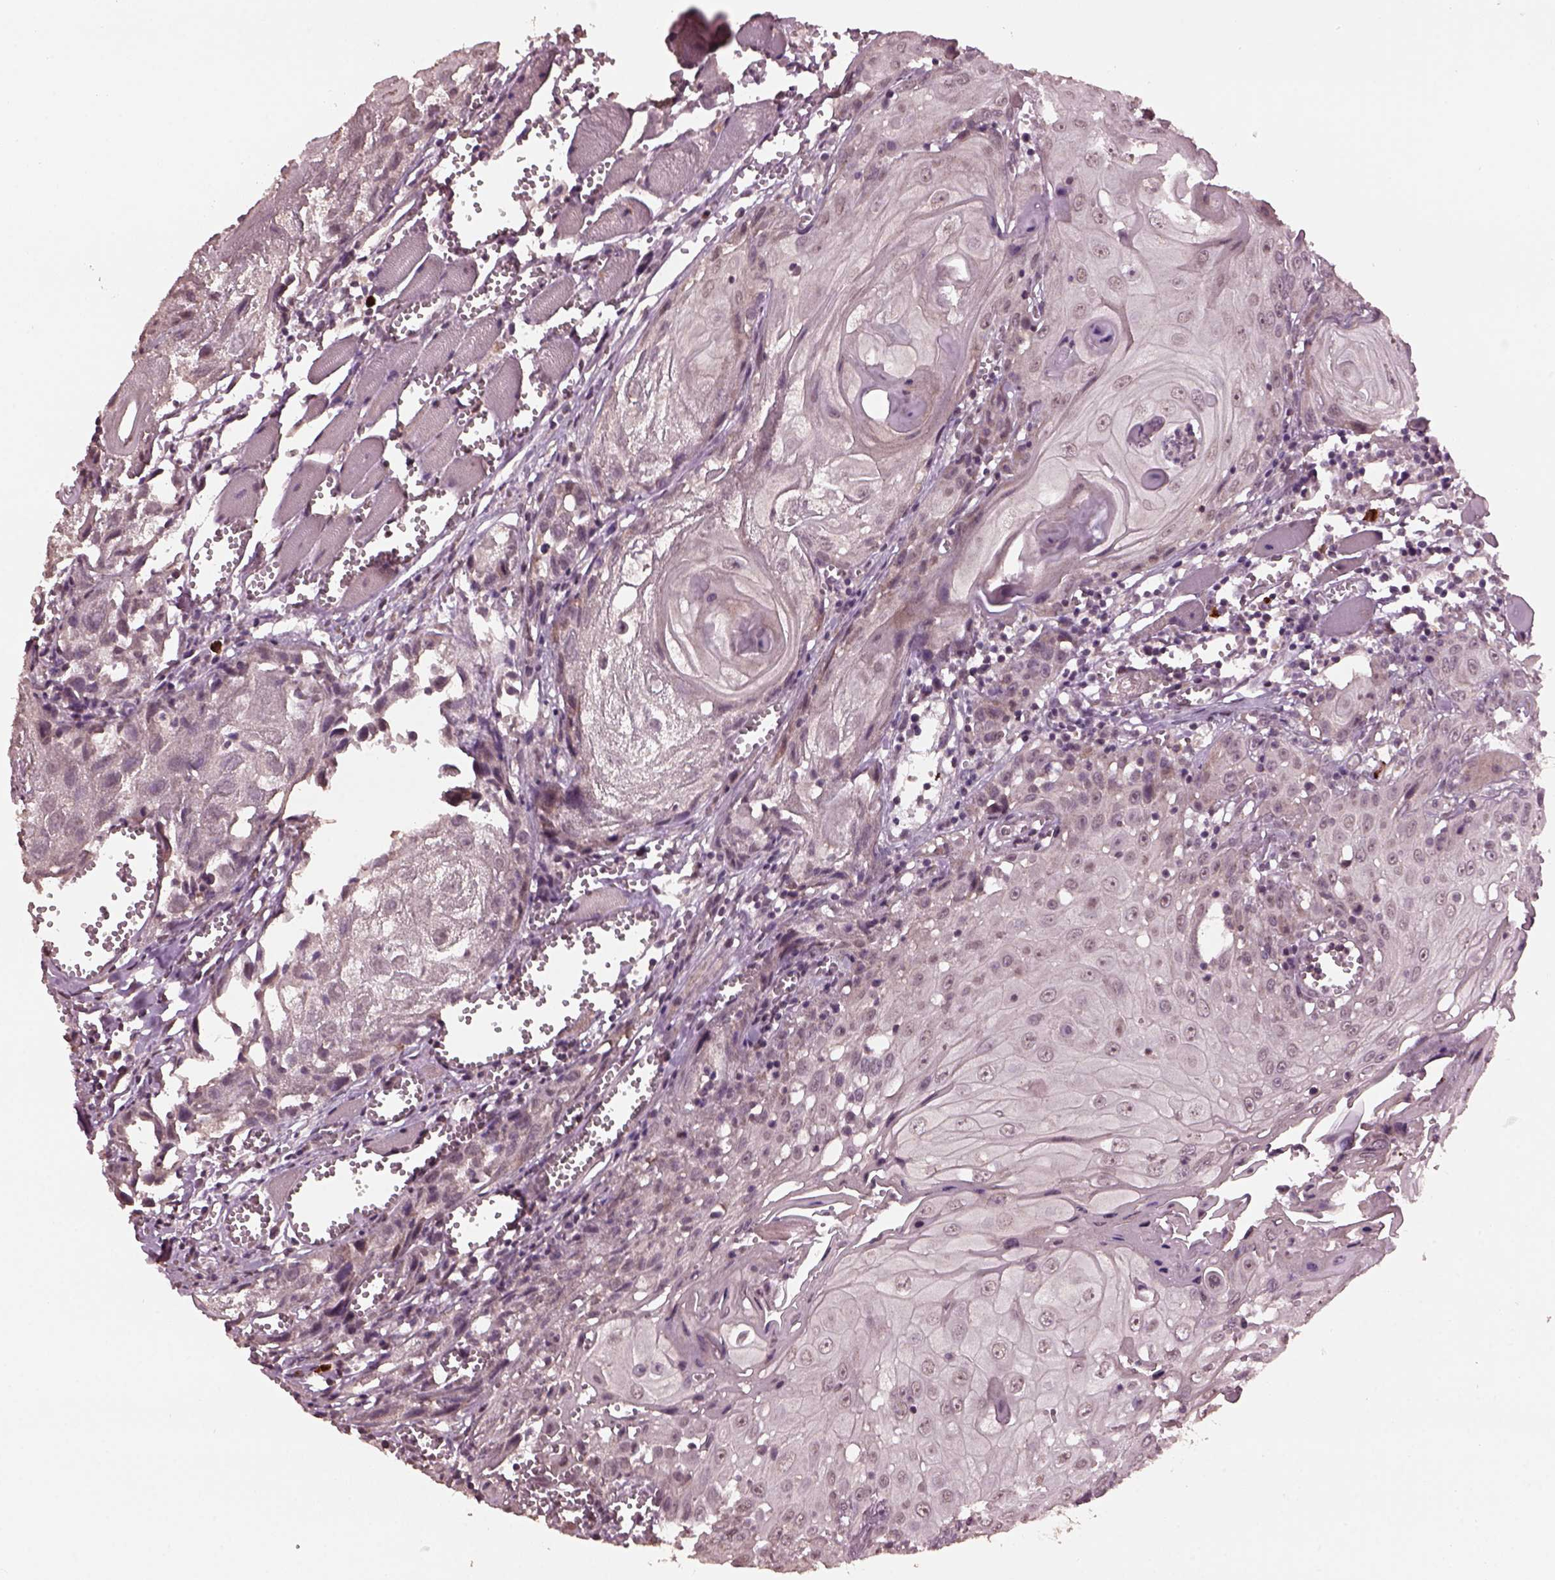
{"staining": {"intensity": "negative", "quantity": "none", "location": "none"}, "tissue": "head and neck cancer", "cell_type": "Tumor cells", "image_type": "cancer", "snomed": [{"axis": "morphology", "description": "Squamous cell carcinoma, NOS"}, {"axis": "topography", "description": "Head-Neck"}], "caption": "IHC photomicrograph of head and neck cancer (squamous cell carcinoma) stained for a protein (brown), which shows no positivity in tumor cells.", "gene": "IL18RAP", "patient": {"sex": "female", "age": 80}}